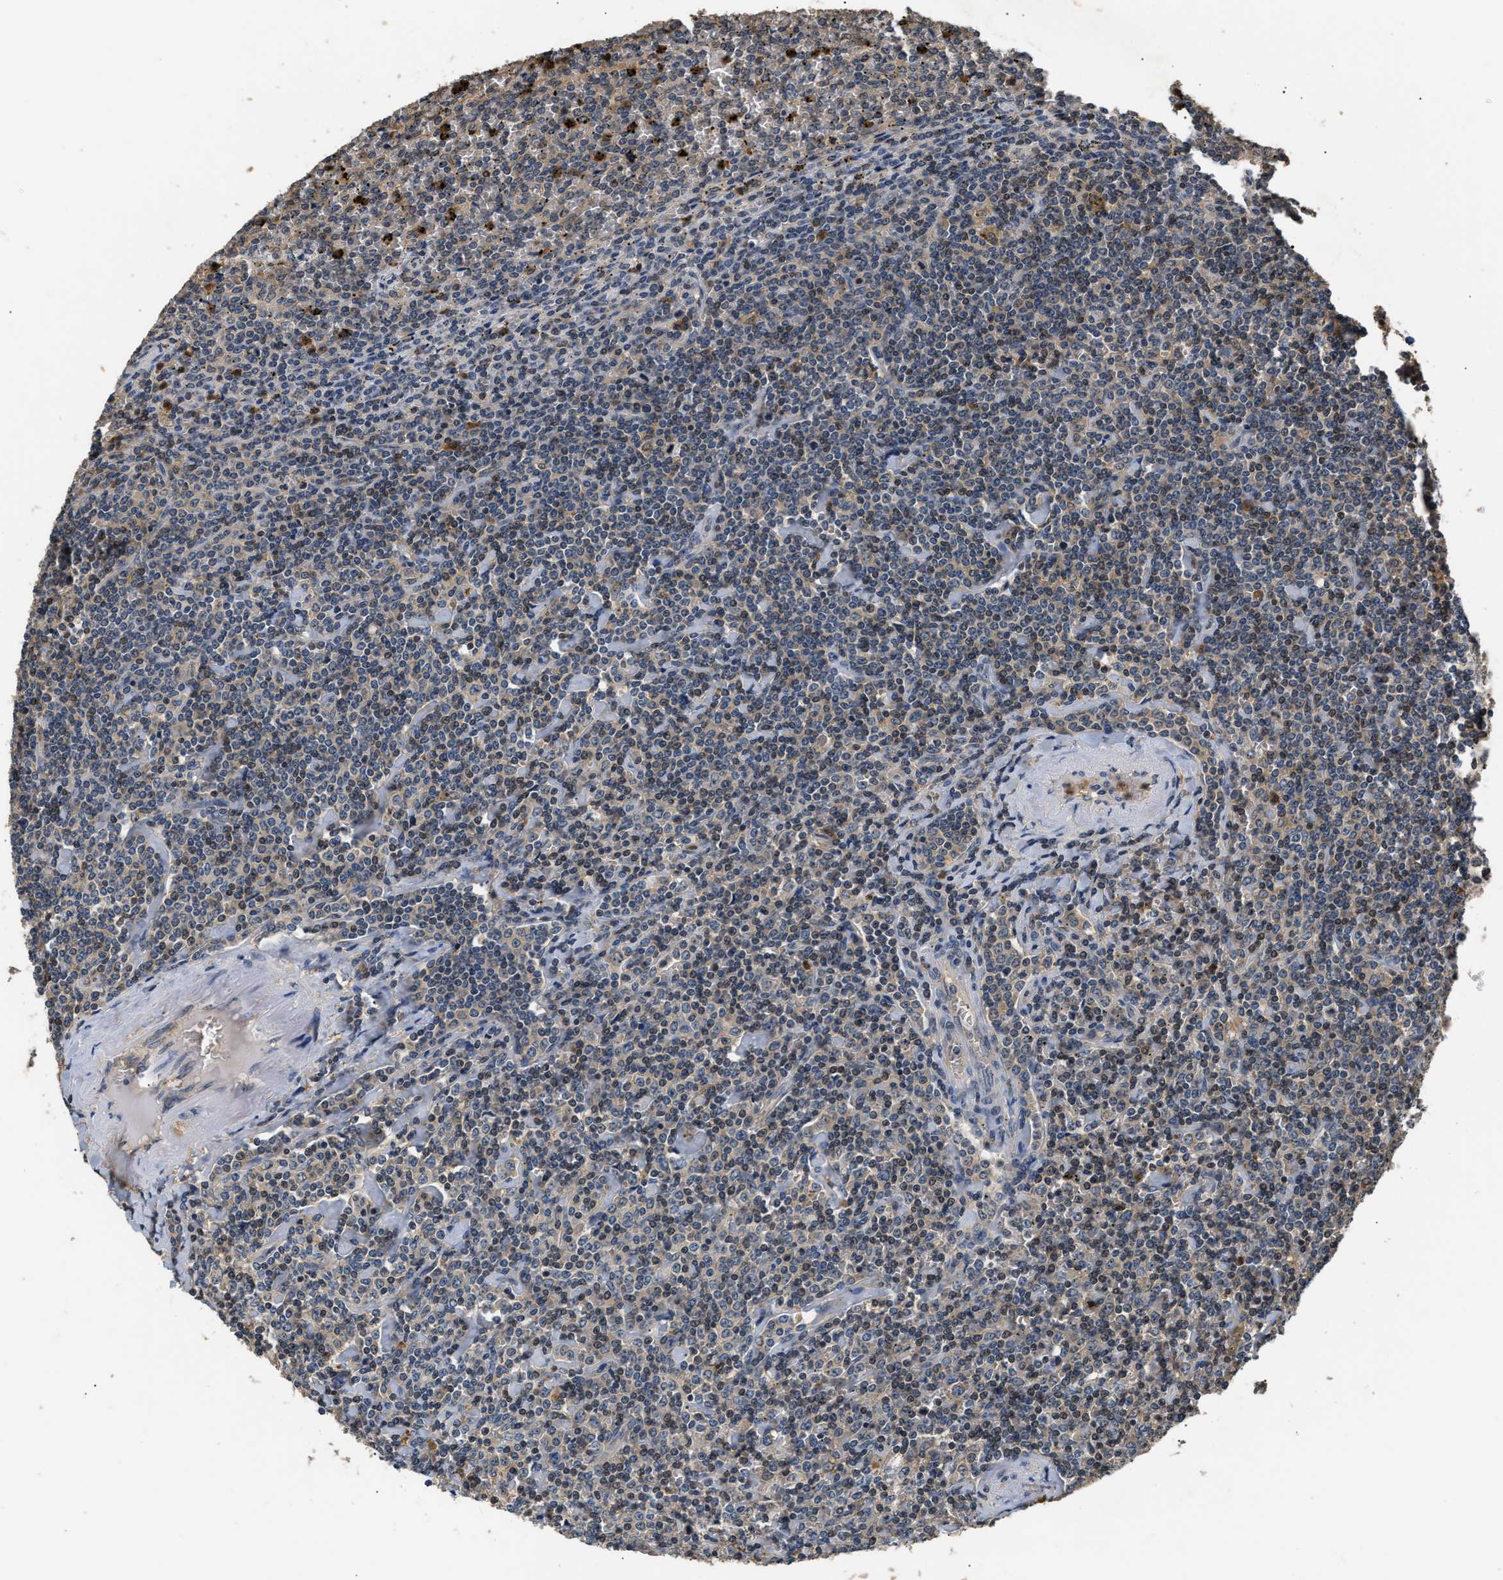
{"staining": {"intensity": "negative", "quantity": "none", "location": "none"}, "tissue": "lymphoma", "cell_type": "Tumor cells", "image_type": "cancer", "snomed": [{"axis": "morphology", "description": "Malignant lymphoma, non-Hodgkin's type, Low grade"}, {"axis": "topography", "description": "Spleen"}], "caption": "Immunohistochemical staining of human lymphoma demonstrates no significant positivity in tumor cells.", "gene": "GPI", "patient": {"sex": "female", "age": 19}}